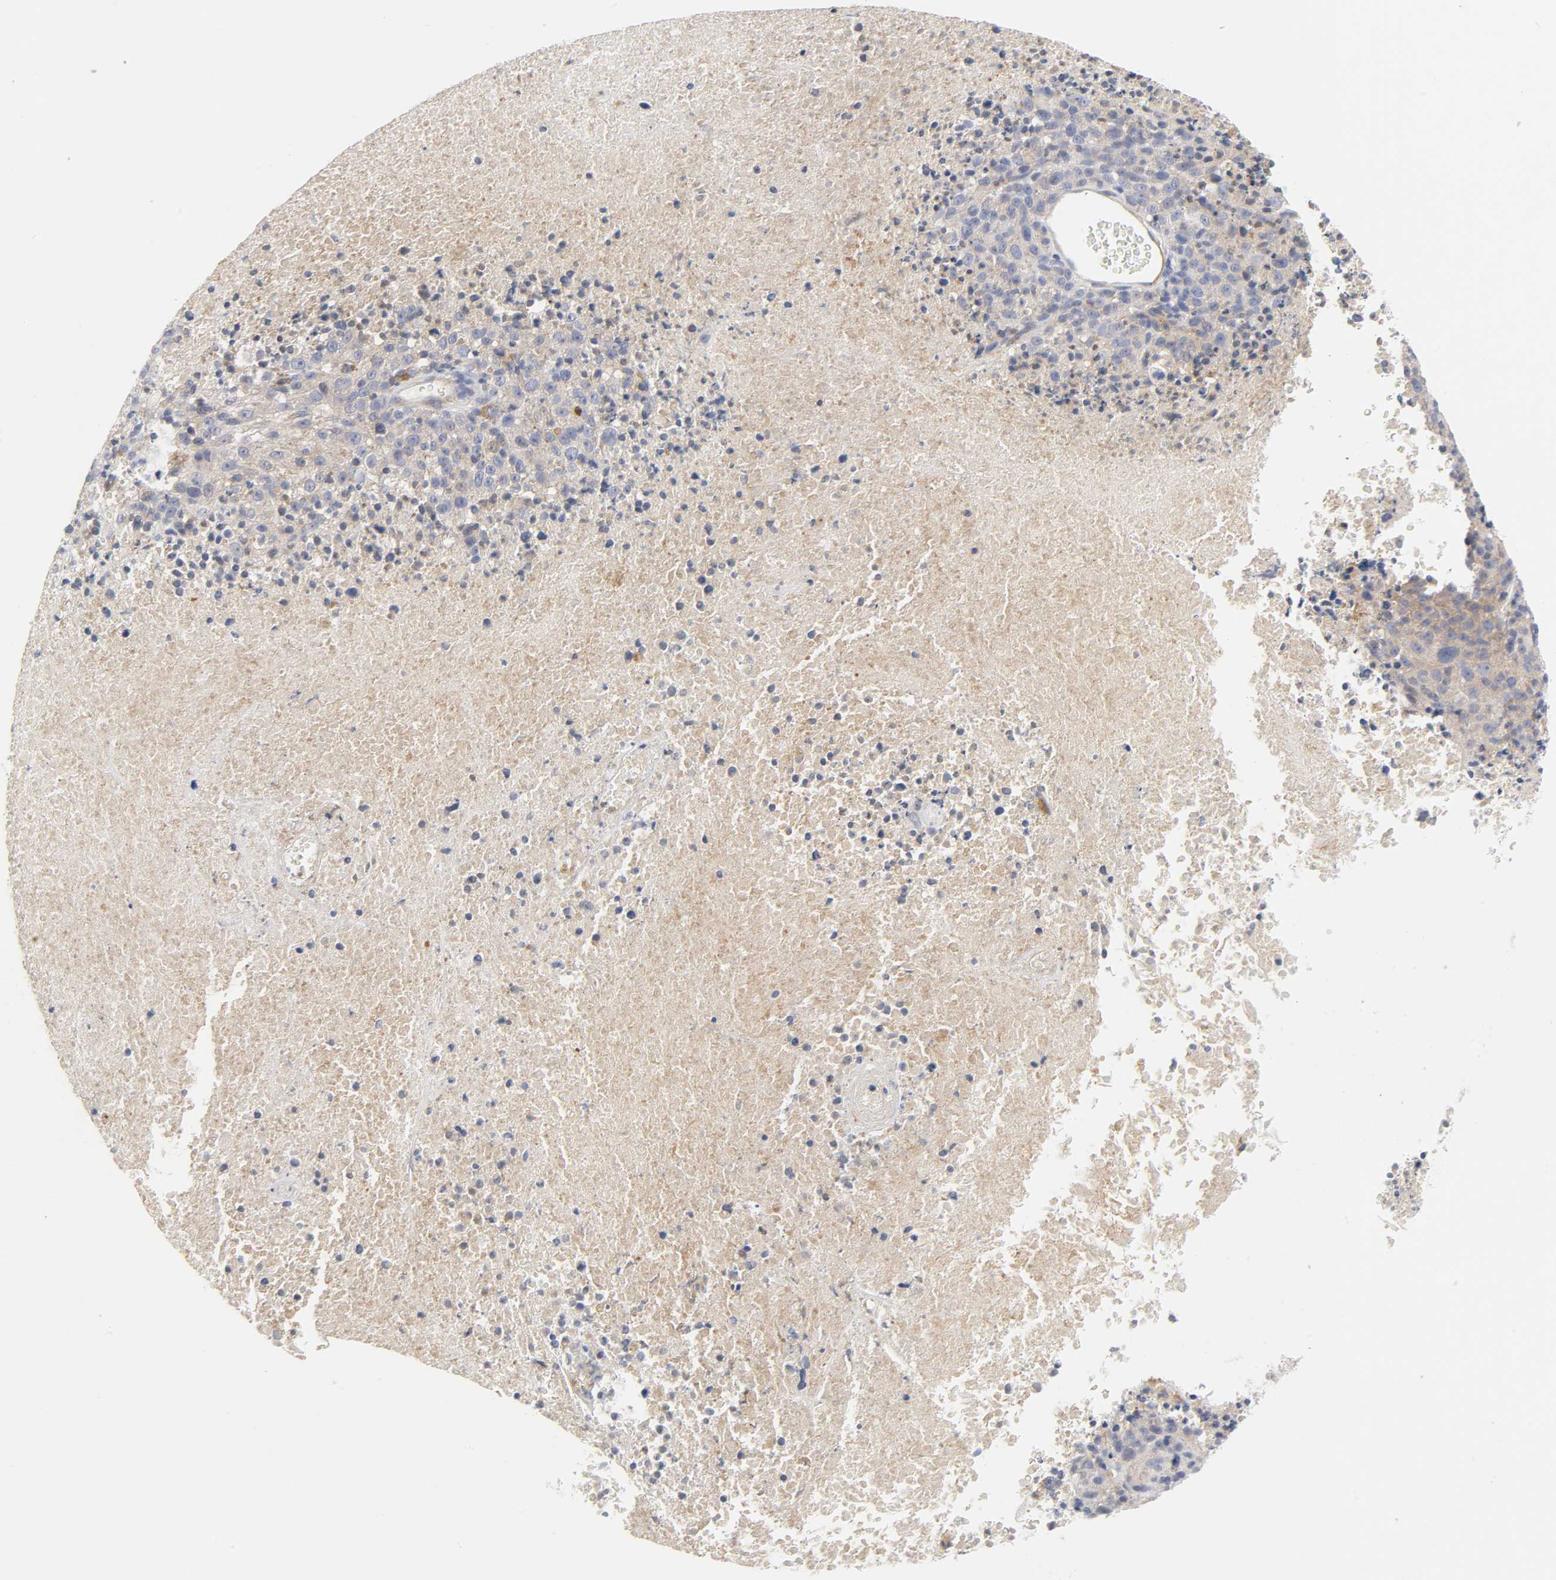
{"staining": {"intensity": "negative", "quantity": "none", "location": "none"}, "tissue": "melanoma", "cell_type": "Tumor cells", "image_type": "cancer", "snomed": [{"axis": "morphology", "description": "Malignant melanoma, Metastatic site"}, {"axis": "topography", "description": "Cerebral cortex"}], "caption": "IHC image of human melanoma stained for a protein (brown), which demonstrates no staining in tumor cells.", "gene": "ROCK1", "patient": {"sex": "female", "age": 52}}